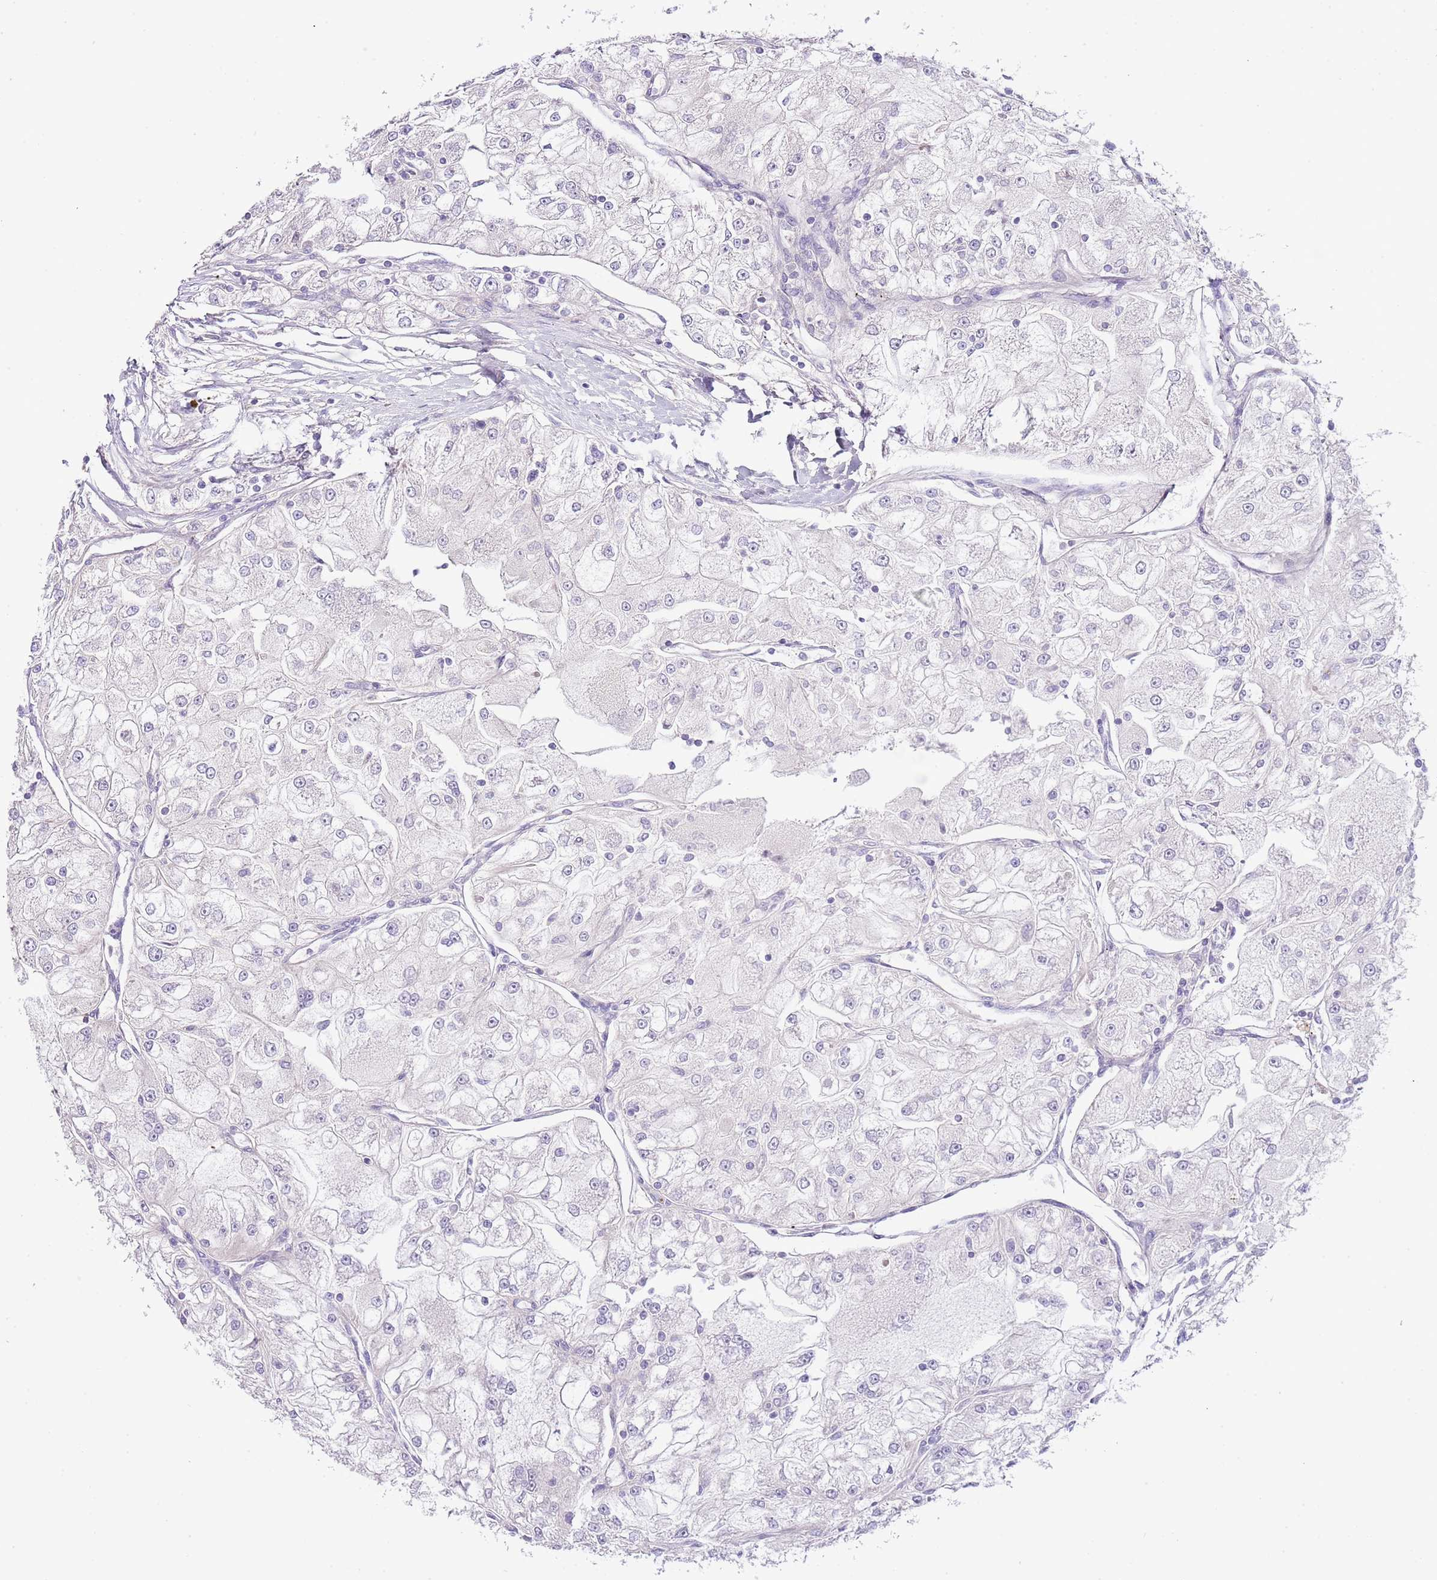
{"staining": {"intensity": "negative", "quantity": "none", "location": "none"}, "tissue": "renal cancer", "cell_type": "Tumor cells", "image_type": "cancer", "snomed": [{"axis": "morphology", "description": "Adenocarcinoma, NOS"}, {"axis": "topography", "description": "Kidney"}], "caption": "Immunohistochemical staining of adenocarcinoma (renal) reveals no significant expression in tumor cells. Nuclei are stained in blue.", "gene": "ABHD17A", "patient": {"sex": "female", "age": 72}}